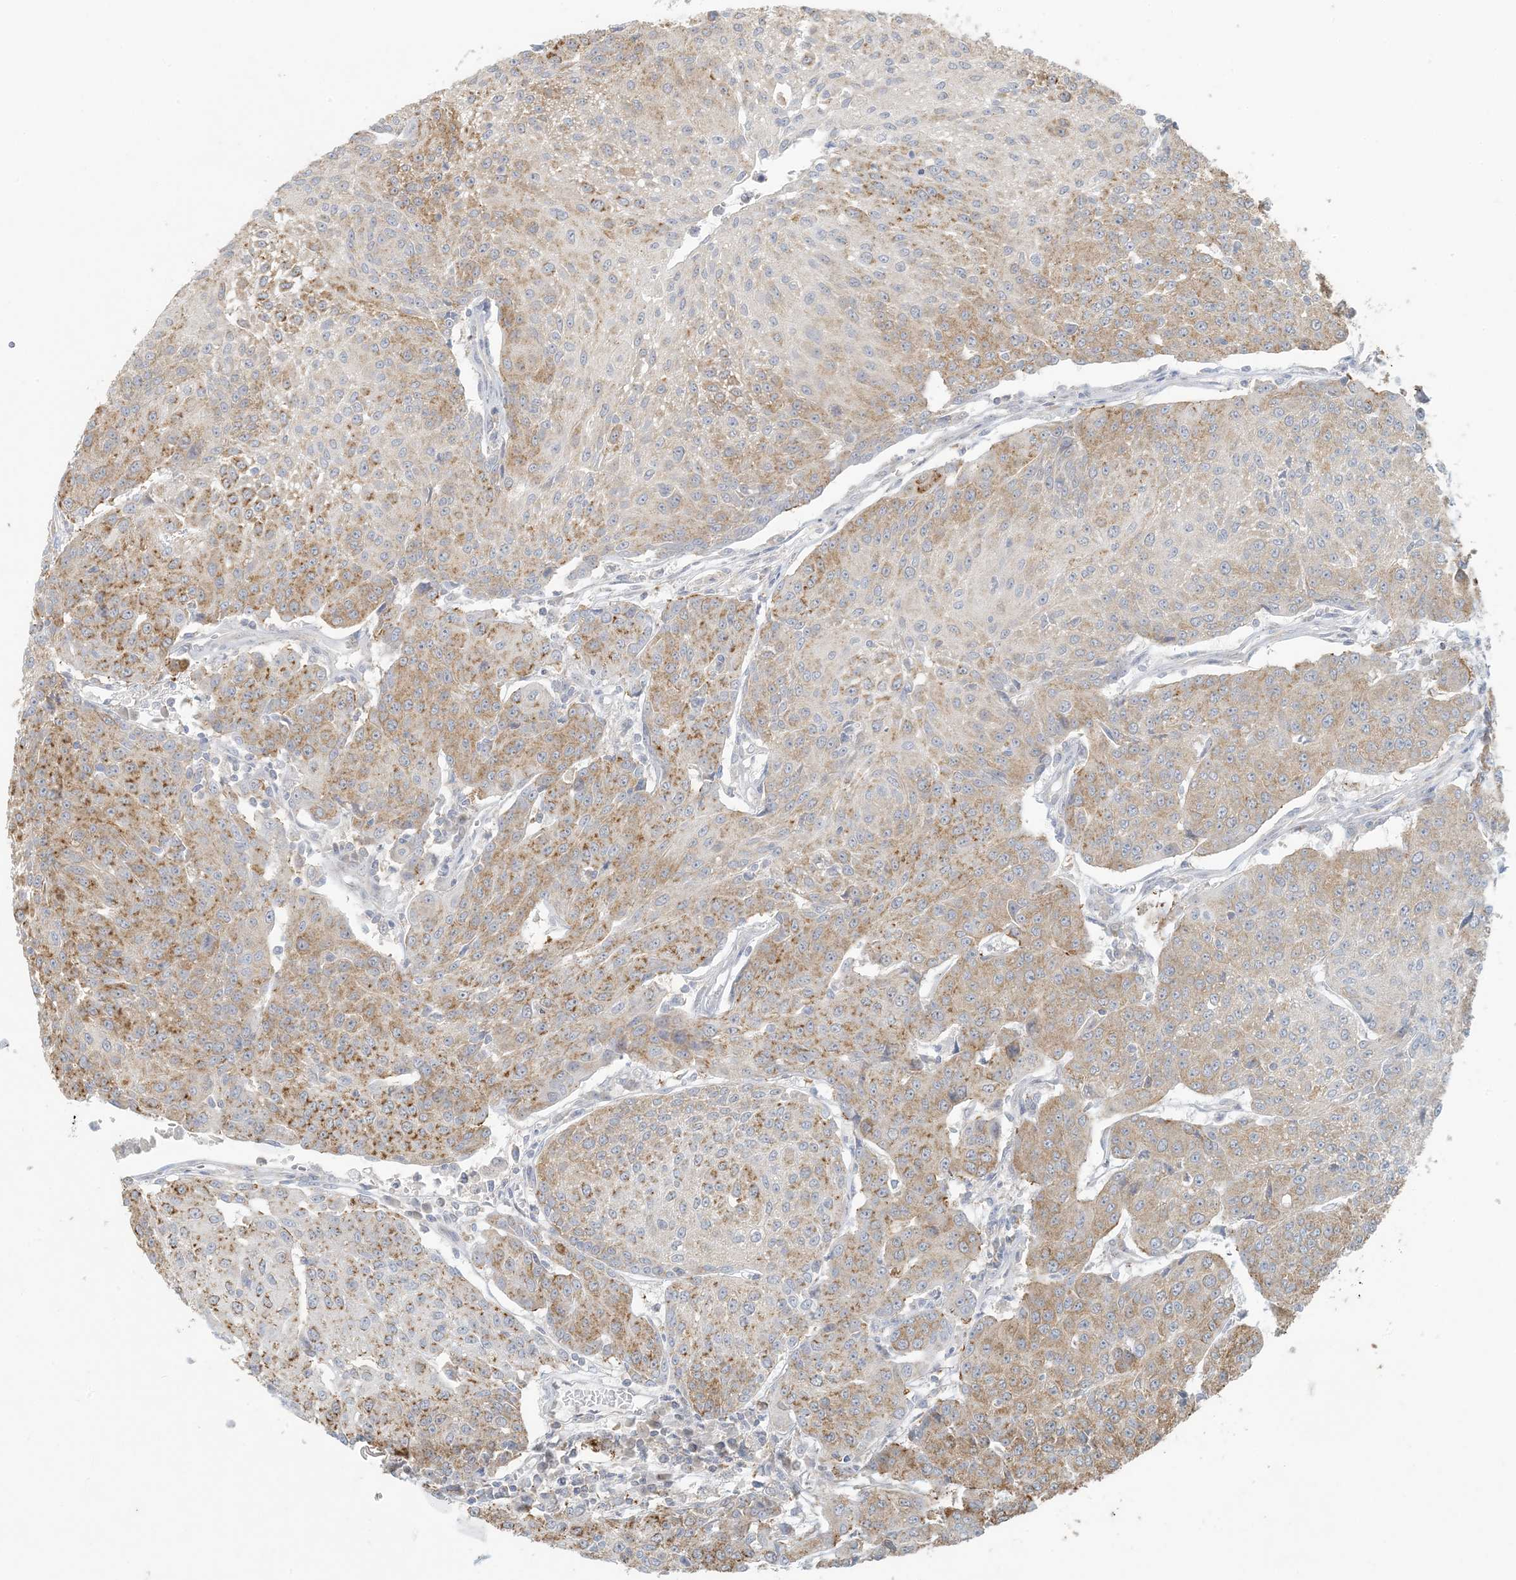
{"staining": {"intensity": "moderate", "quantity": "25%-75%", "location": "cytoplasmic/membranous"}, "tissue": "urothelial cancer", "cell_type": "Tumor cells", "image_type": "cancer", "snomed": [{"axis": "morphology", "description": "Urothelial carcinoma, High grade"}, {"axis": "topography", "description": "Urinary bladder"}], "caption": "An image of human urothelial carcinoma (high-grade) stained for a protein demonstrates moderate cytoplasmic/membranous brown staining in tumor cells.", "gene": "HACL1", "patient": {"sex": "female", "age": 85}}